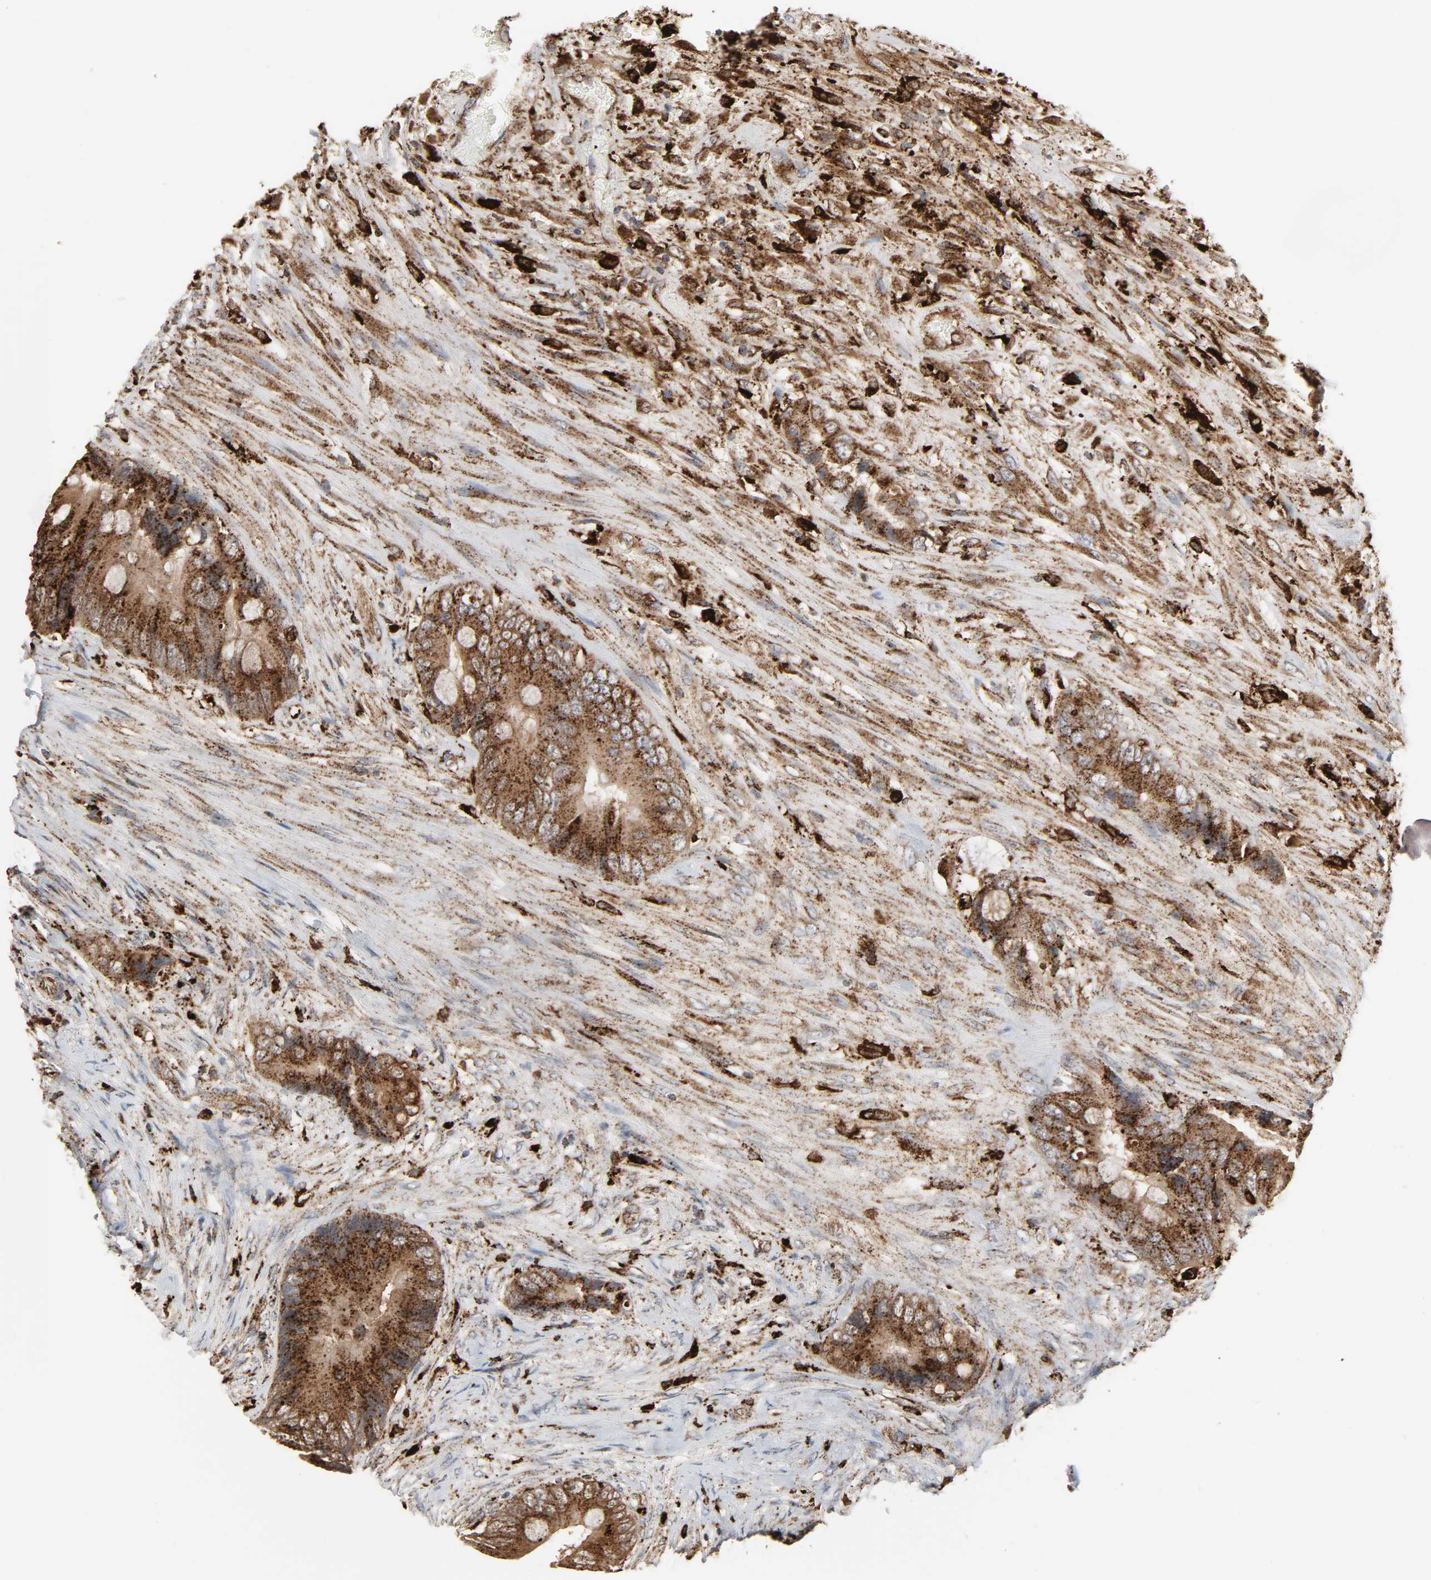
{"staining": {"intensity": "strong", "quantity": ">75%", "location": "cytoplasmic/membranous"}, "tissue": "colorectal cancer", "cell_type": "Tumor cells", "image_type": "cancer", "snomed": [{"axis": "morphology", "description": "Adenocarcinoma, NOS"}, {"axis": "topography", "description": "Rectum"}], "caption": "The micrograph demonstrates a brown stain indicating the presence of a protein in the cytoplasmic/membranous of tumor cells in colorectal adenocarcinoma. (IHC, brightfield microscopy, high magnification).", "gene": "PSAP", "patient": {"sex": "female", "age": 77}}